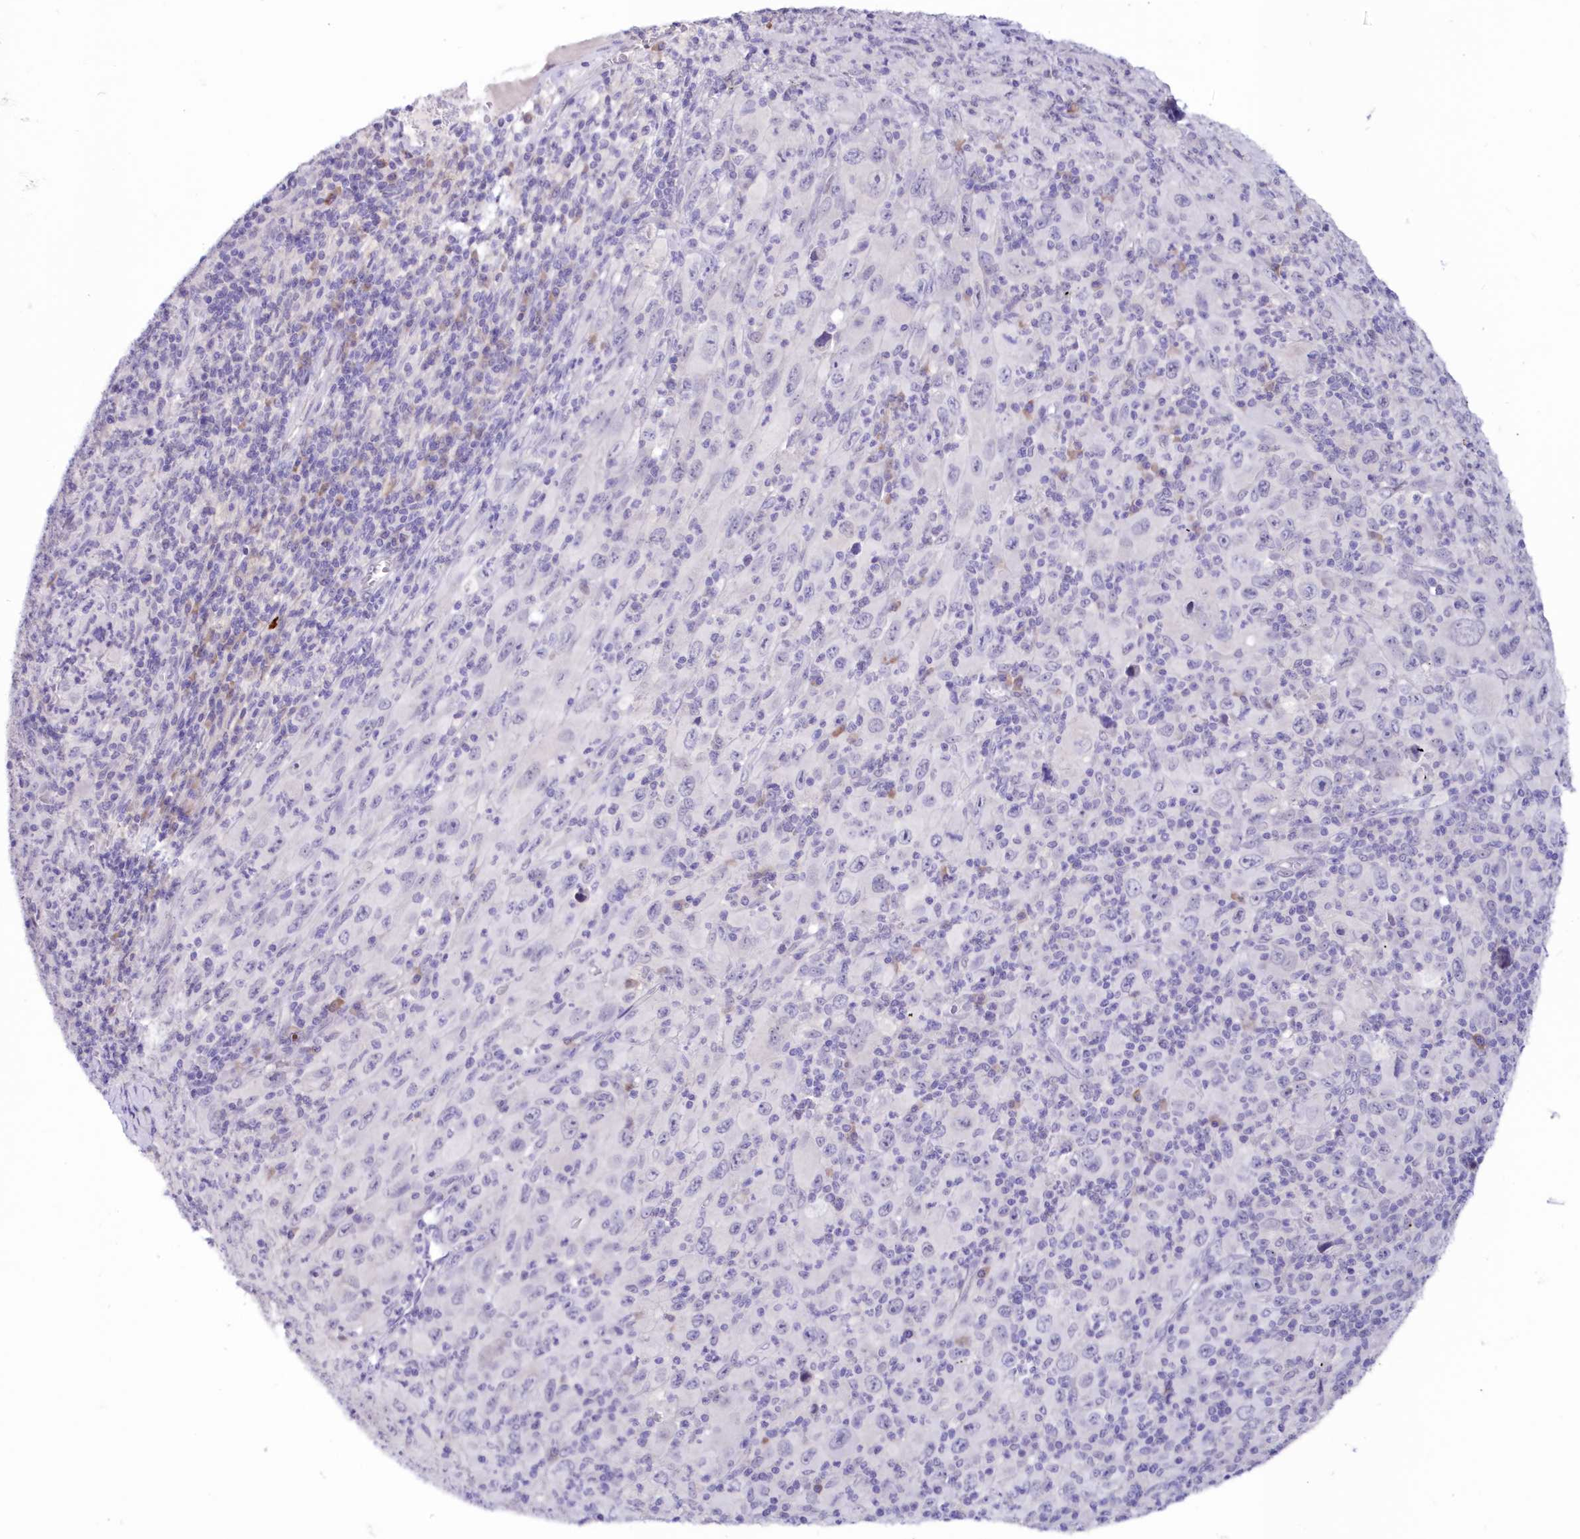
{"staining": {"intensity": "negative", "quantity": "none", "location": "none"}, "tissue": "melanoma", "cell_type": "Tumor cells", "image_type": "cancer", "snomed": [{"axis": "morphology", "description": "Malignant melanoma, Metastatic site"}, {"axis": "topography", "description": "Skin"}], "caption": "DAB (3,3'-diaminobenzidine) immunohistochemical staining of human melanoma reveals no significant positivity in tumor cells.", "gene": "SNED1", "patient": {"sex": "female", "age": 56}}